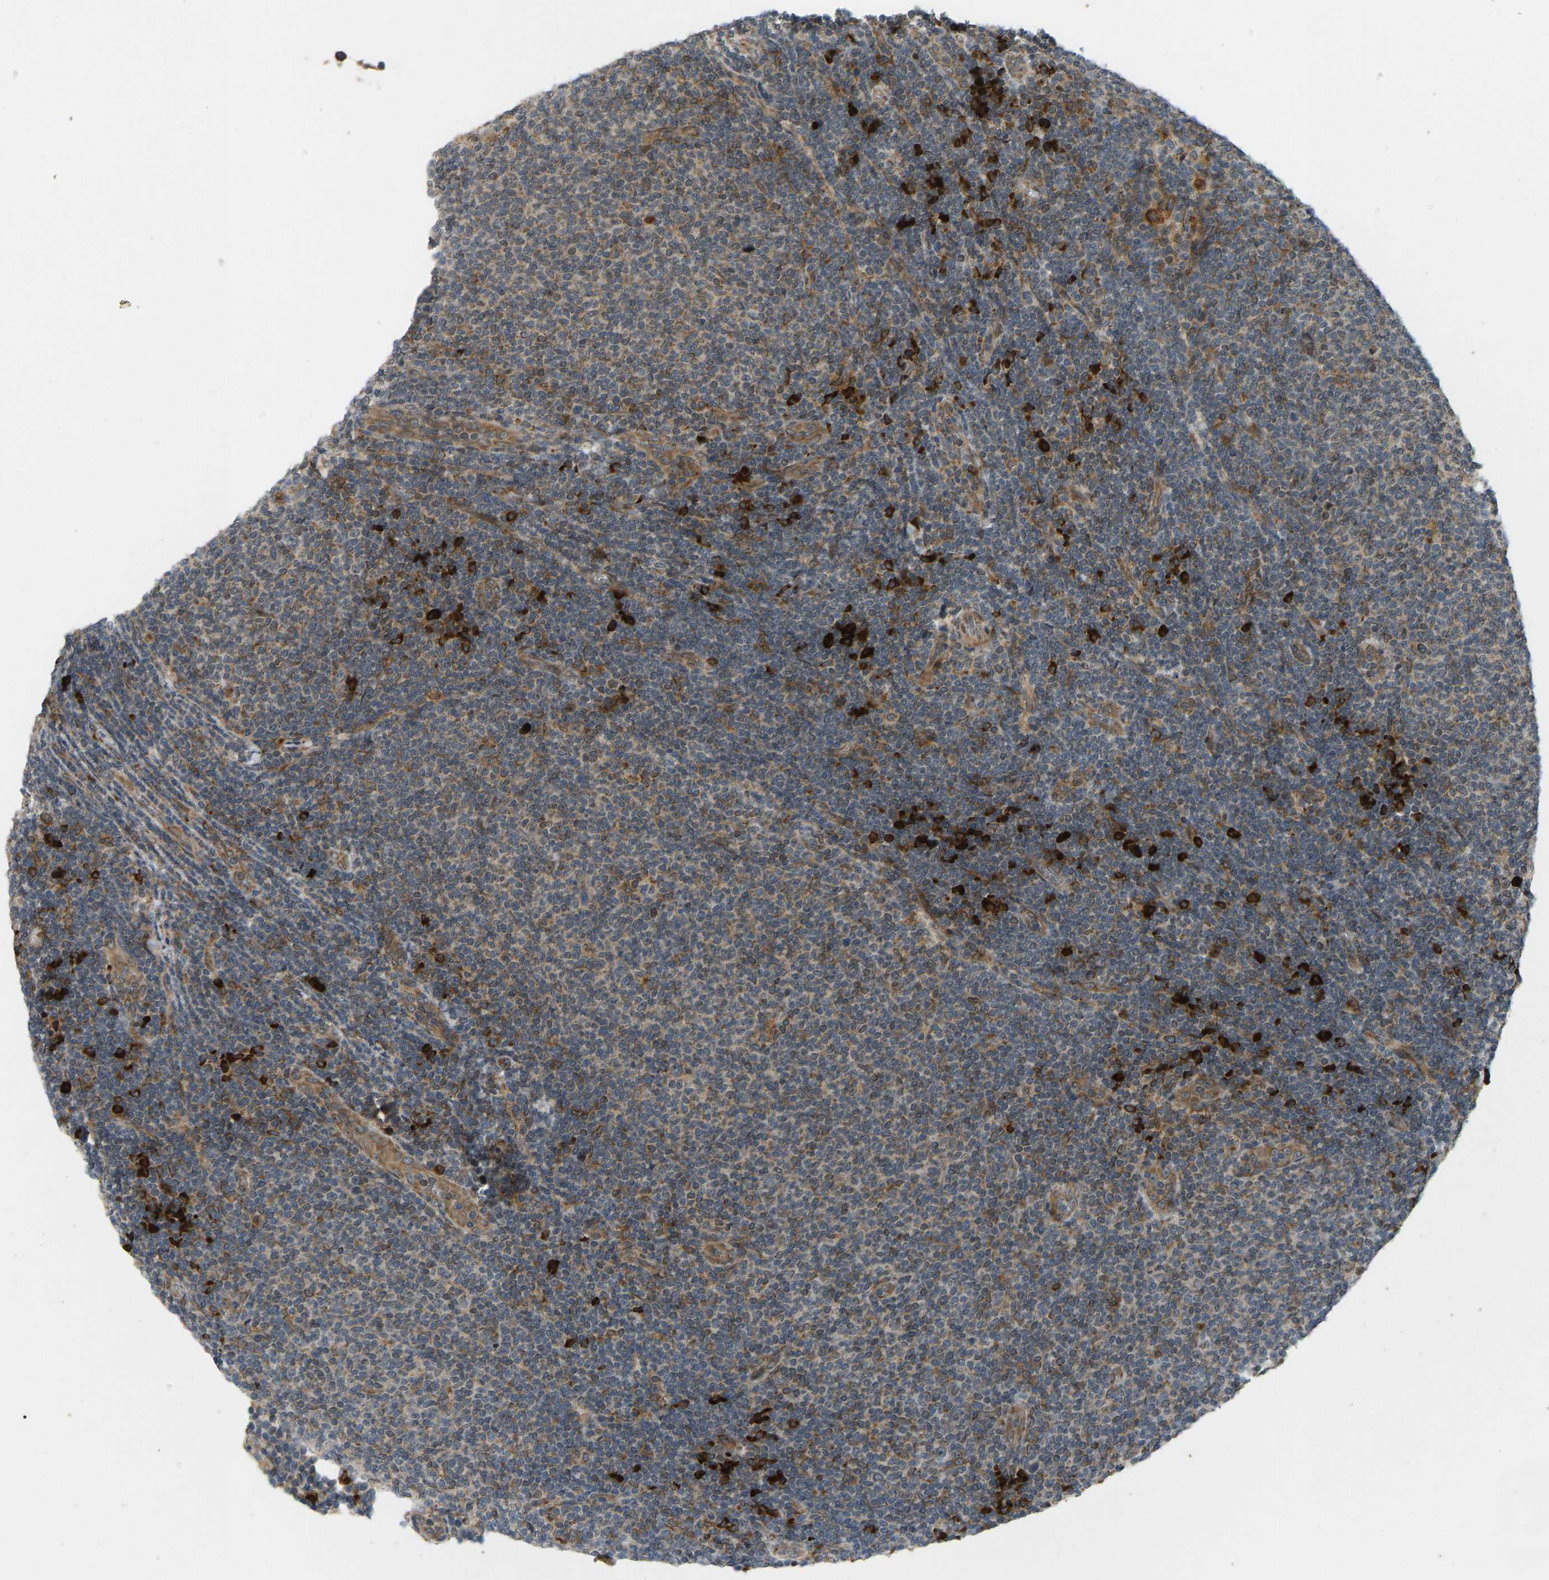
{"staining": {"intensity": "moderate", "quantity": "25%-75%", "location": "cytoplasmic/membranous"}, "tissue": "lymphoma", "cell_type": "Tumor cells", "image_type": "cancer", "snomed": [{"axis": "morphology", "description": "Malignant lymphoma, non-Hodgkin's type, Low grade"}, {"axis": "topography", "description": "Lymph node"}], "caption": "Immunohistochemistry image of human lymphoma stained for a protein (brown), which displays medium levels of moderate cytoplasmic/membranous expression in approximately 25%-75% of tumor cells.", "gene": "RPN2", "patient": {"sex": "male", "age": 66}}